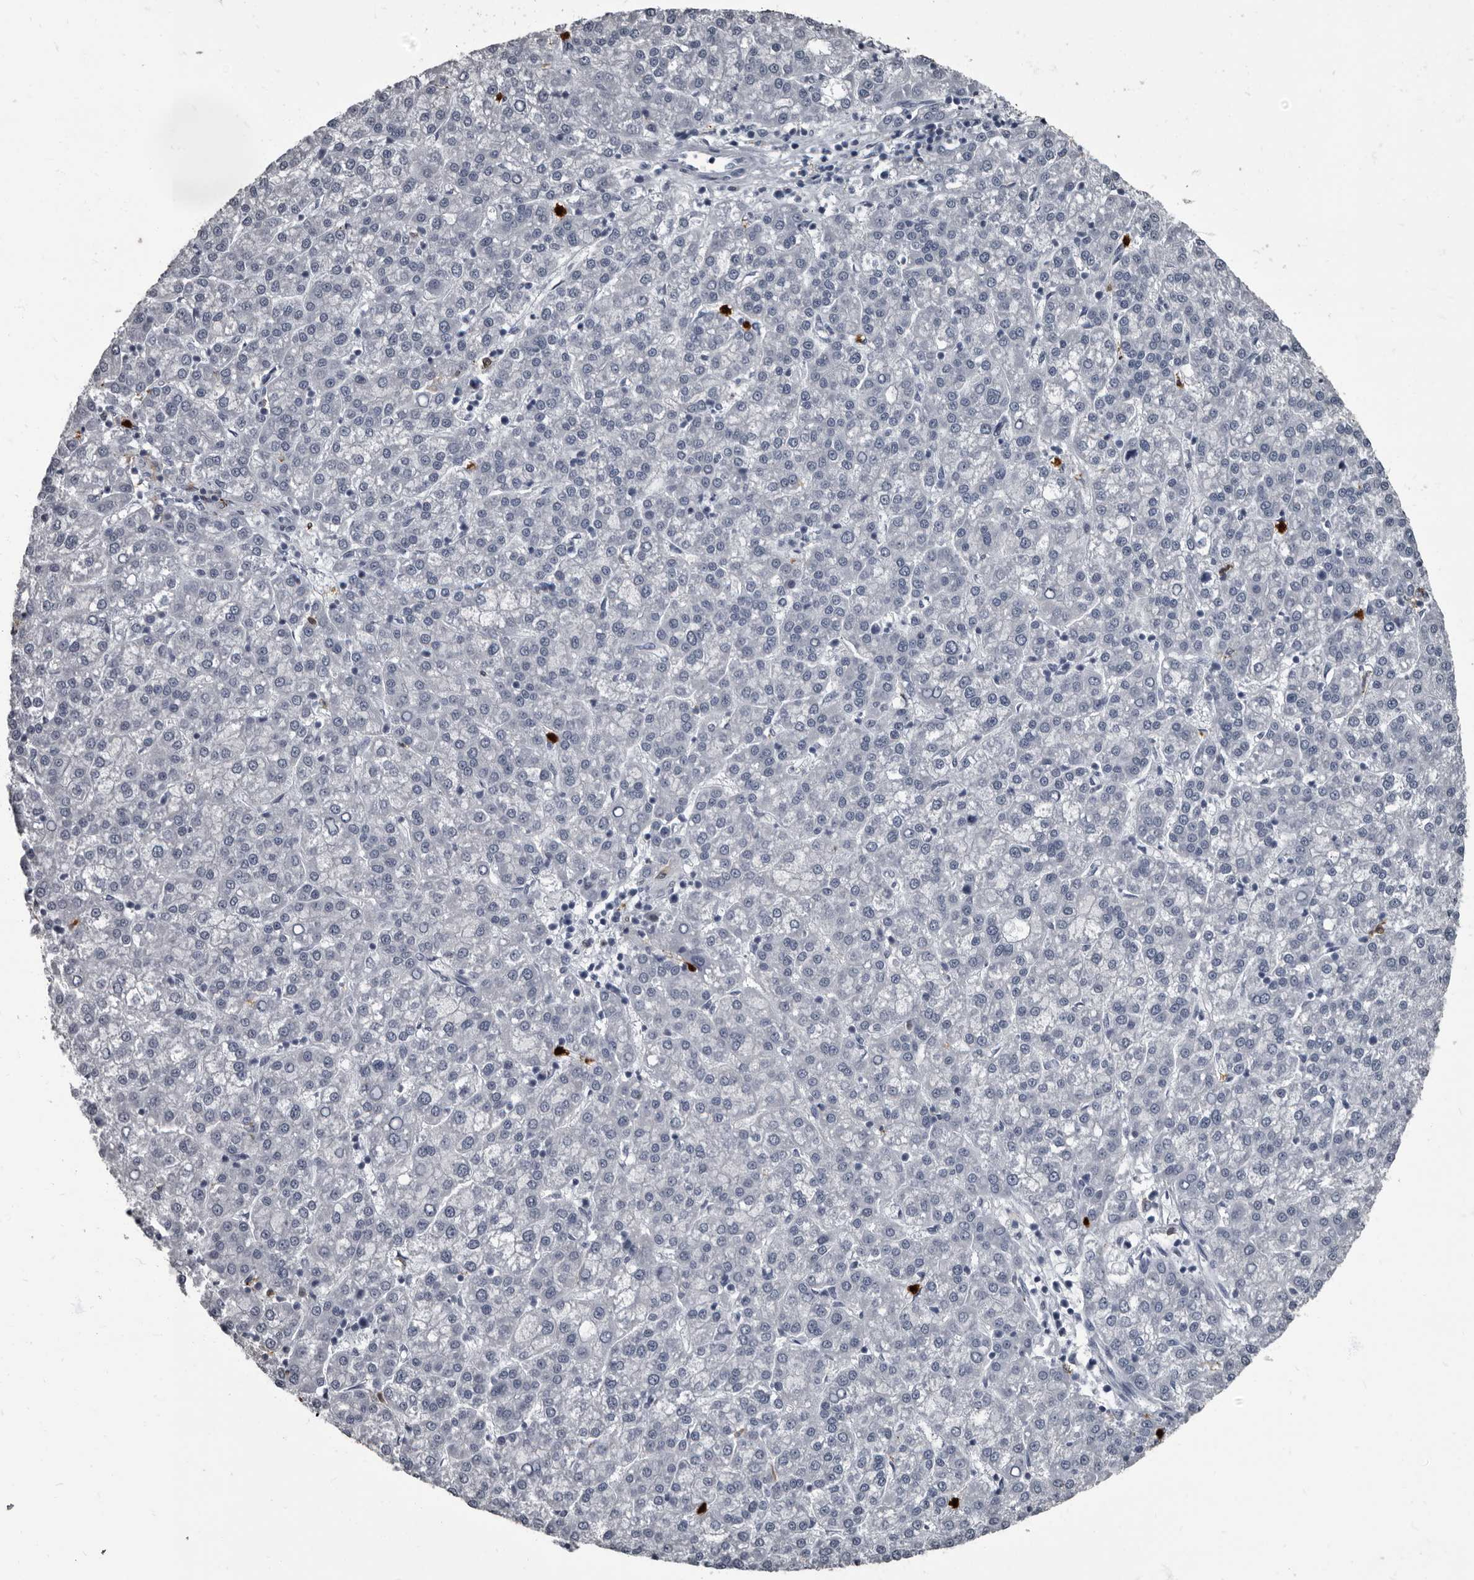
{"staining": {"intensity": "negative", "quantity": "none", "location": "none"}, "tissue": "liver cancer", "cell_type": "Tumor cells", "image_type": "cancer", "snomed": [{"axis": "morphology", "description": "Carcinoma, Hepatocellular, NOS"}, {"axis": "topography", "description": "Liver"}], "caption": "Liver cancer (hepatocellular carcinoma) was stained to show a protein in brown. There is no significant expression in tumor cells.", "gene": "TPD52L1", "patient": {"sex": "female", "age": 58}}